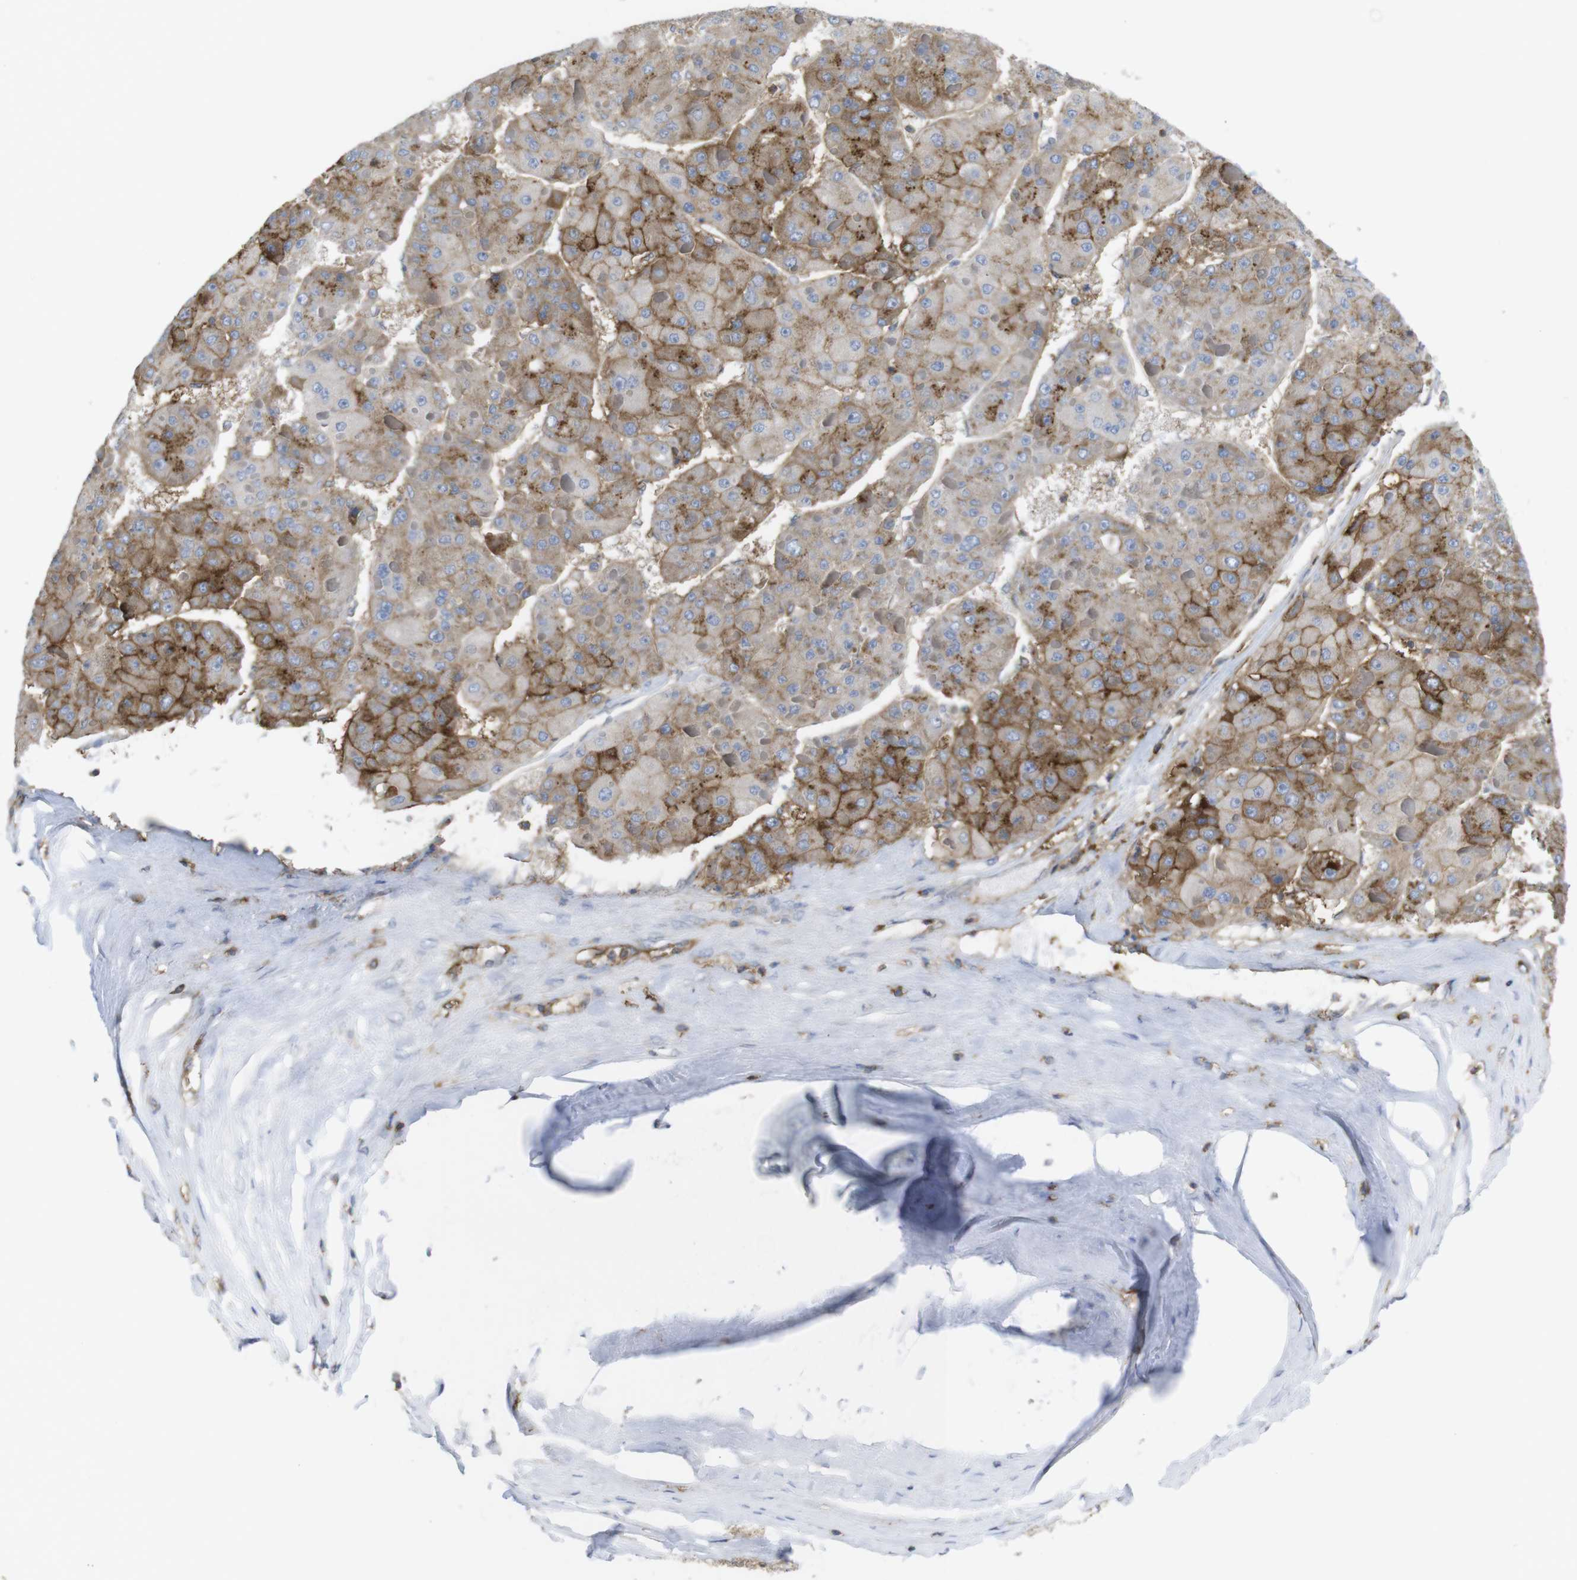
{"staining": {"intensity": "strong", "quantity": "25%-75%", "location": "cytoplasmic/membranous"}, "tissue": "liver cancer", "cell_type": "Tumor cells", "image_type": "cancer", "snomed": [{"axis": "morphology", "description": "Carcinoma, Hepatocellular, NOS"}, {"axis": "topography", "description": "Liver"}], "caption": "Immunohistochemical staining of human hepatocellular carcinoma (liver) shows high levels of strong cytoplasmic/membranous staining in approximately 25%-75% of tumor cells.", "gene": "CCR6", "patient": {"sex": "female", "age": 73}}